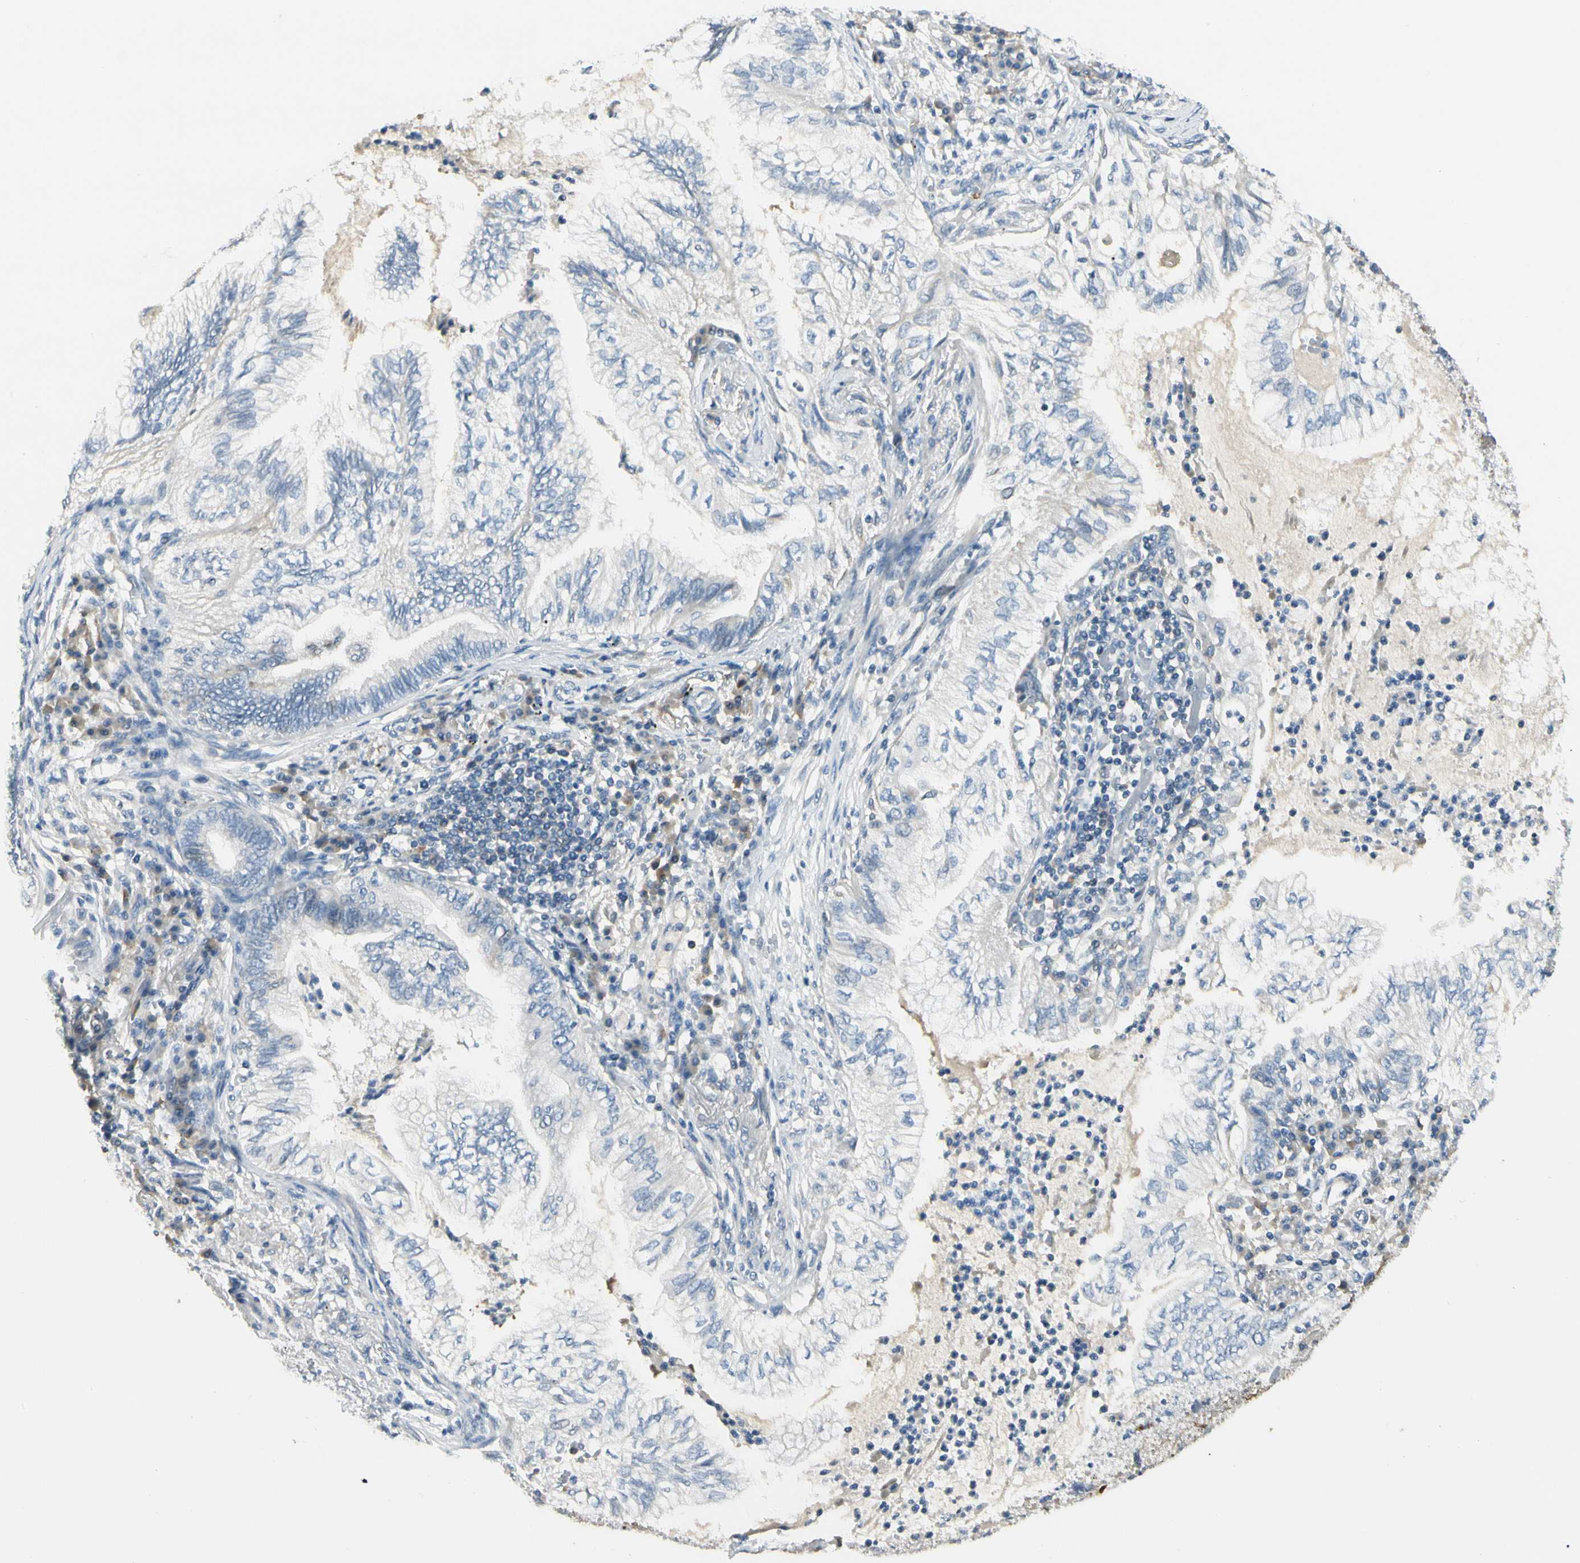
{"staining": {"intensity": "negative", "quantity": "none", "location": "none"}, "tissue": "lung cancer", "cell_type": "Tumor cells", "image_type": "cancer", "snomed": [{"axis": "morphology", "description": "Normal tissue, NOS"}, {"axis": "morphology", "description": "Adenocarcinoma, NOS"}, {"axis": "topography", "description": "Bronchus"}, {"axis": "topography", "description": "Lung"}], "caption": "Immunohistochemistry (IHC) photomicrograph of human lung adenocarcinoma stained for a protein (brown), which exhibits no positivity in tumor cells. (DAB (3,3'-diaminobenzidine) IHC visualized using brightfield microscopy, high magnification).", "gene": "SLC6A15", "patient": {"sex": "female", "age": 70}}